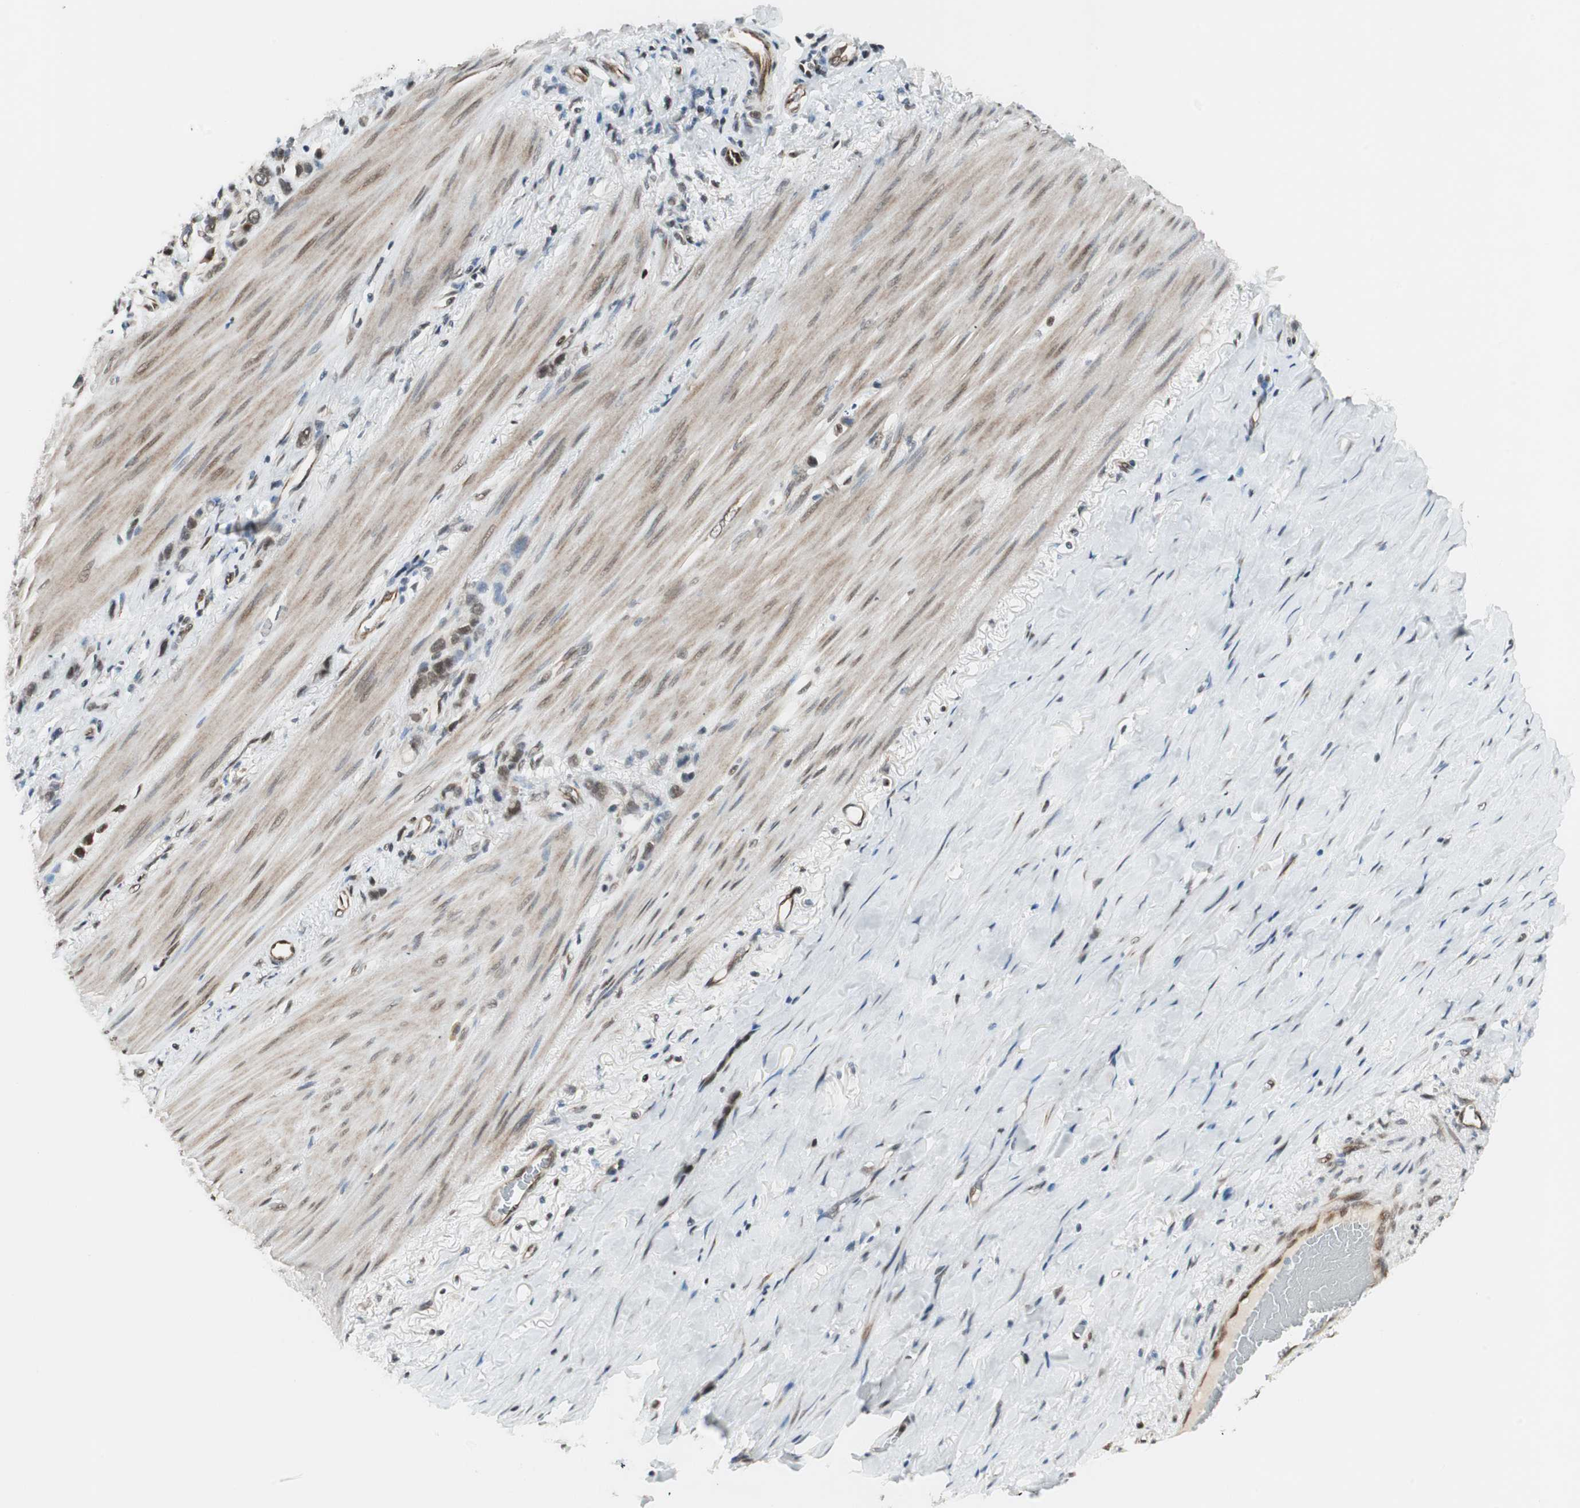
{"staining": {"intensity": "strong", "quantity": ">75%", "location": "cytoplasmic/membranous,nuclear"}, "tissue": "stomach cancer", "cell_type": "Tumor cells", "image_type": "cancer", "snomed": [{"axis": "morphology", "description": "Normal tissue, NOS"}, {"axis": "morphology", "description": "Adenocarcinoma, NOS"}, {"axis": "morphology", "description": "Adenocarcinoma, High grade"}, {"axis": "topography", "description": "Stomach, upper"}, {"axis": "topography", "description": "Stomach"}], "caption": "Strong cytoplasmic/membranous and nuclear expression for a protein is appreciated in about >75% of tumor cells of stomach cancer (adenocarcinoma) using immunohistochemistry.", "gene": "ZBTB17", "patient": {"sex": "female", "age": 65}}